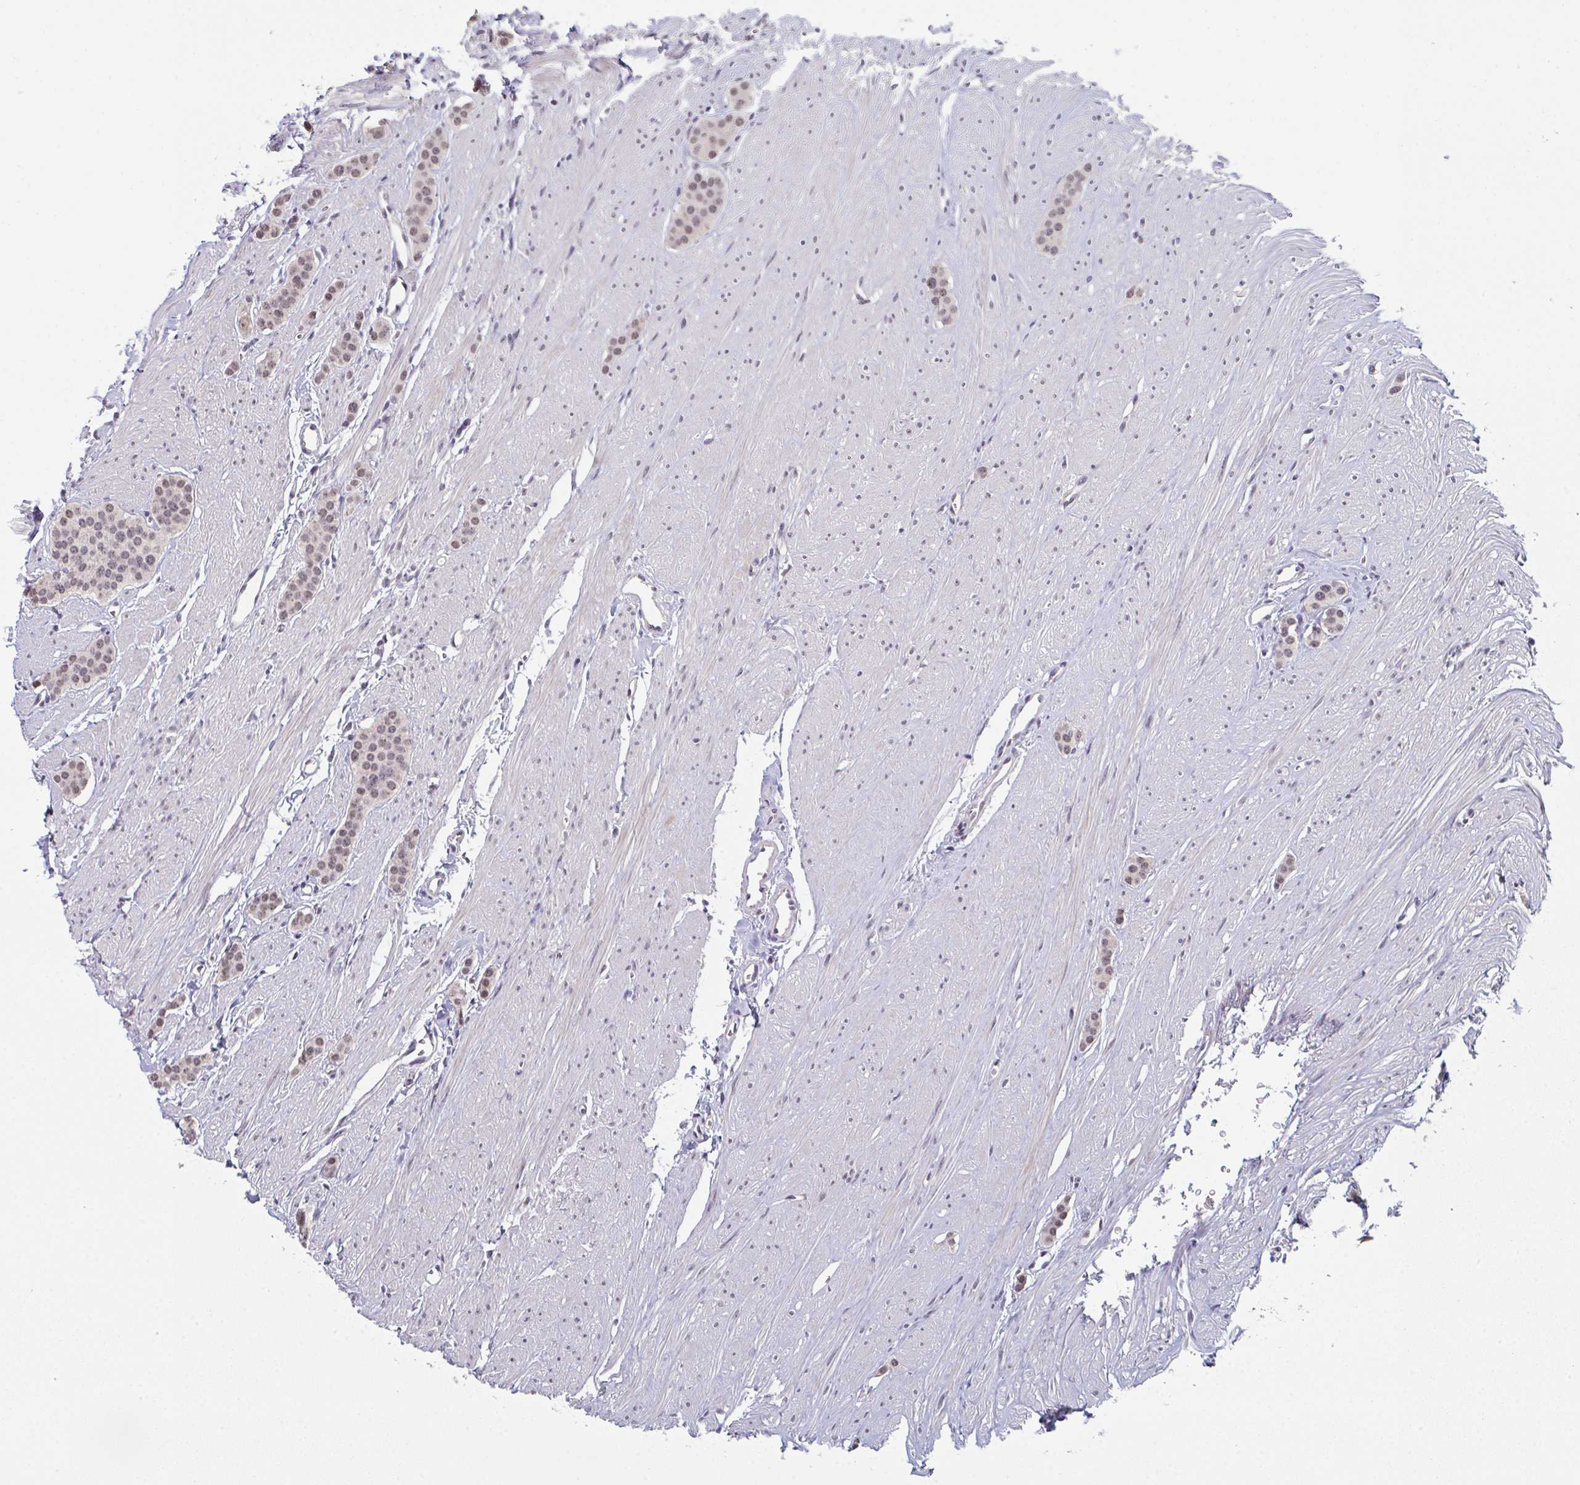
{"staining": {"intensity": "weak", "quantity": "25%-75%", "location": "nuclear"}, "tissue": "carcinoid", "cell_type": "Tumor cells", "image_type": "cancer", "snomed": [{"axis": "morphology", "description": "Carcinoid, malignant, NOS"}, {"axis": "topography", "description": "Small intestine"}], "caption": "Immunohistochemical staining of human carcinoid (malignant) shows low levels of weak nuclear staining in approximately 25%-75% of tumor cells.", "gene": "ZNF214", "patient": {"sex": "male", "age": 60}}